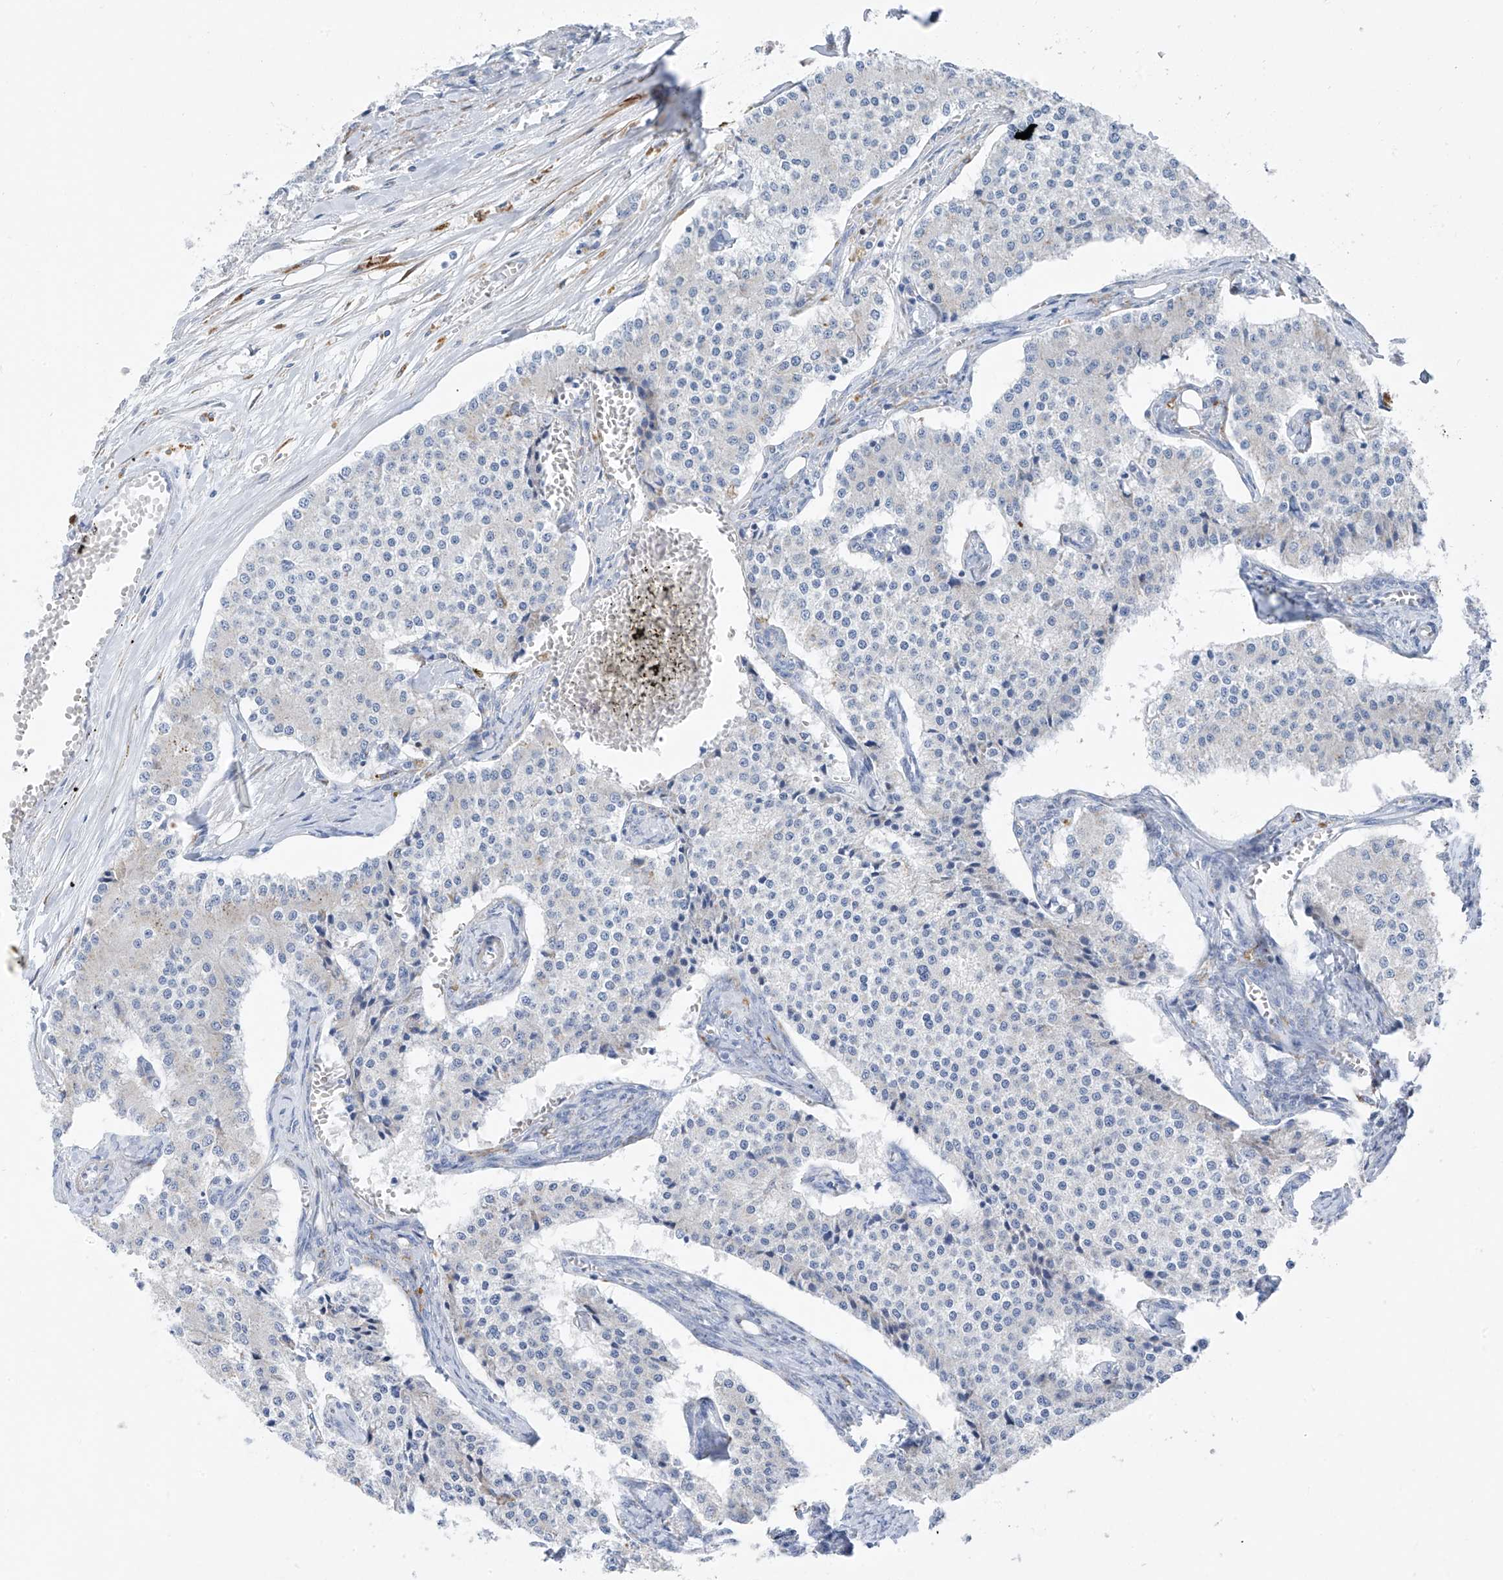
{"staining": {"intensity": "negative", "quantity": "none", "location": "none"}, "tissue": "carcinoid", "cell_type": "Tumor cells", "image_type": "cancer", "snomed": [{"axis": "morphology", "description": "Carcinoid, malignant, NOS"}, {"axis": "topography", "description": "Colon"}], "caption": "Tumor cells show no significant staining in carcinoid.", "gene": "GLMP", "patient": {"sex": "female", "age": 52}}